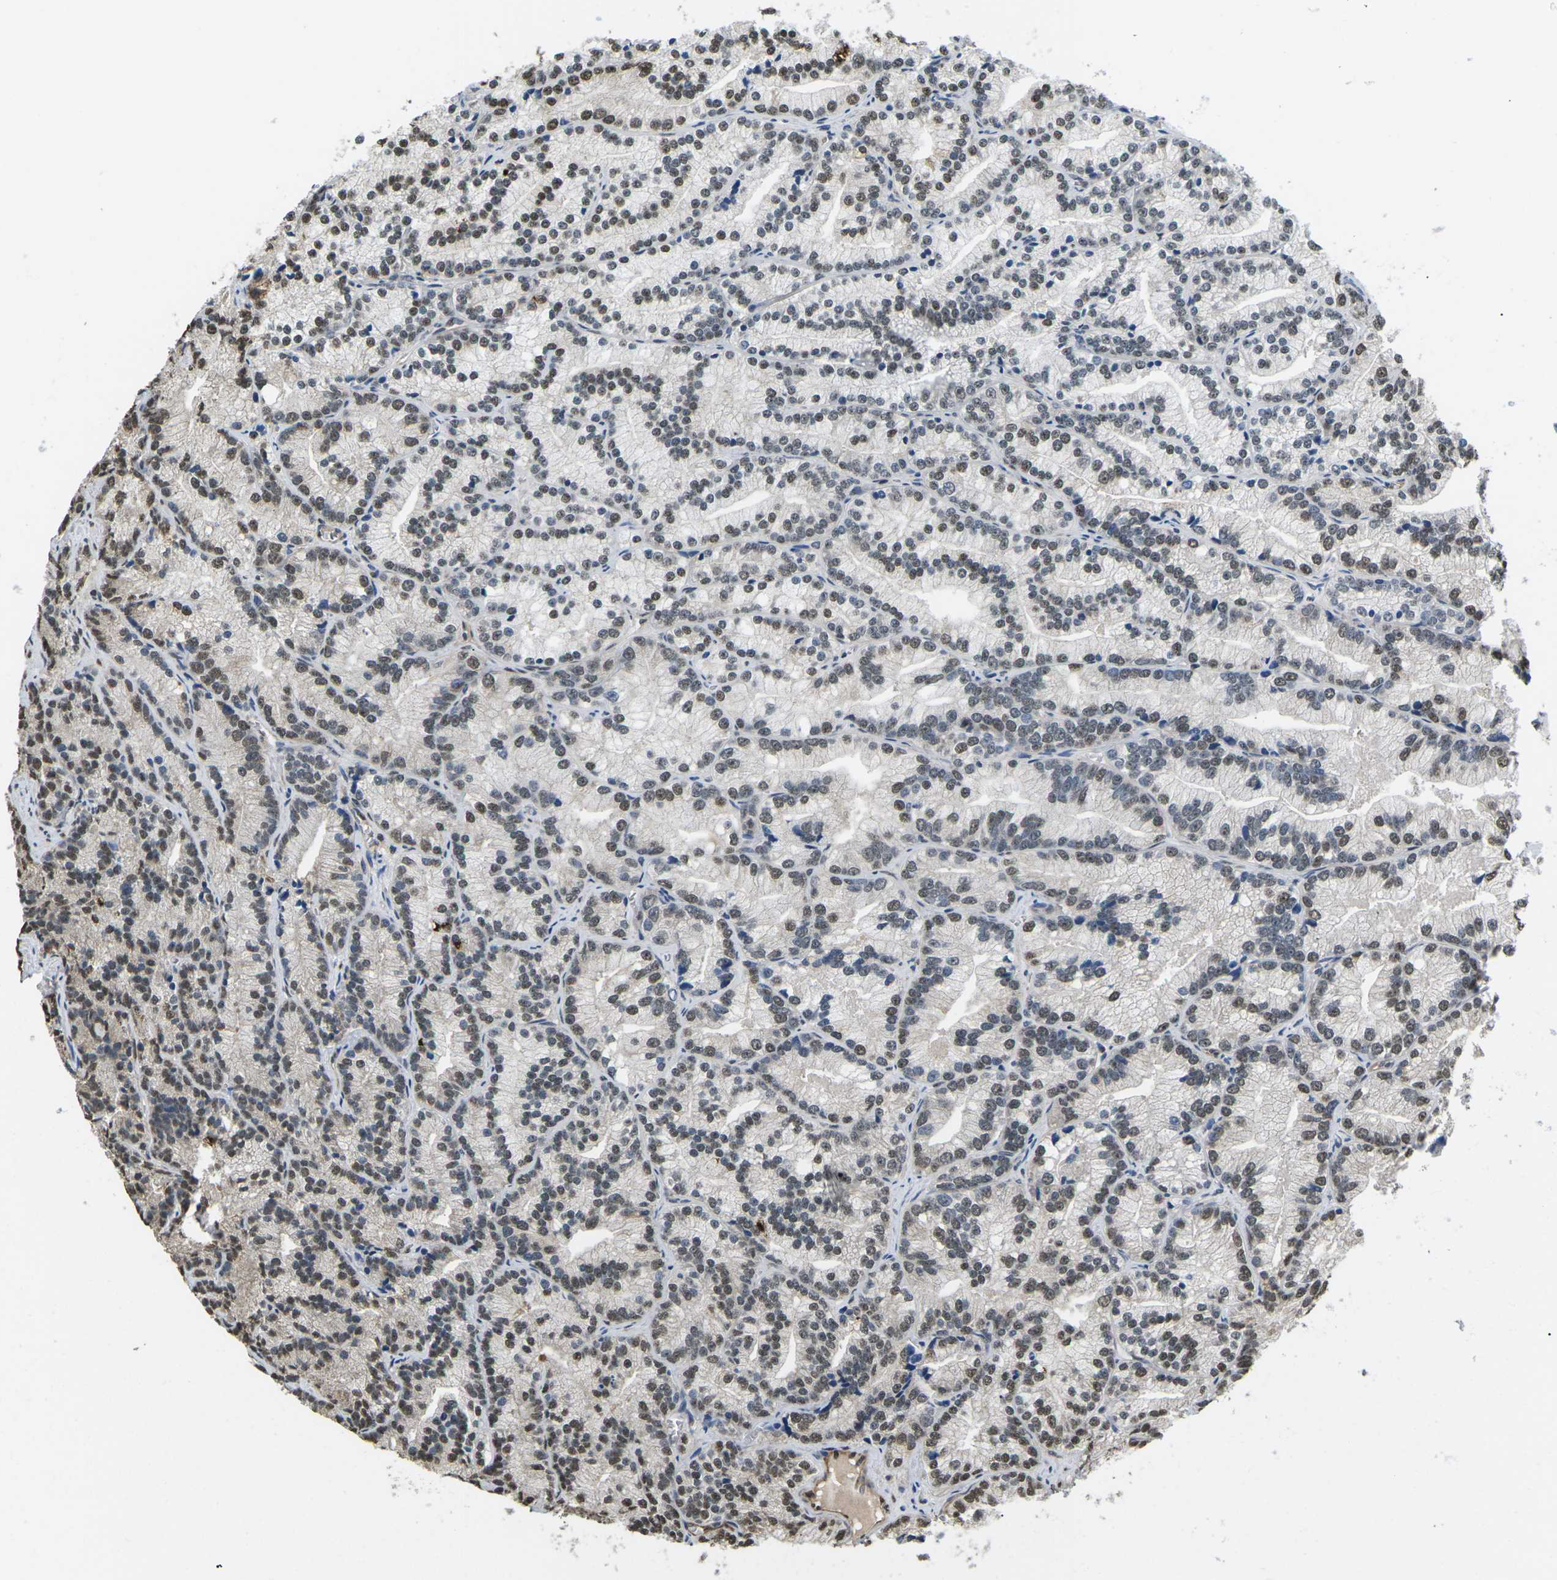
{"staining": {"intensity": "moderate", "quantity": ">75%", "location": "nuclear"}, "tissue": "prostate cancer", "cell_type": "Tumor cells", "image_type": "cancer", "snomed": [{"axis": "morphology", "description": "Adenocarcinoma, Low grade"}, {"axis": "topography", "description": "Prostate"}], "caption": "Prostate low-grade adenocarcinoma tissue reveals moderate nuclear staining in approximately >75% of tumor cells, visualized by immunohistochemistry.", "gene": "ERBB4", "patient": {"sex": "male", "age": 89}}